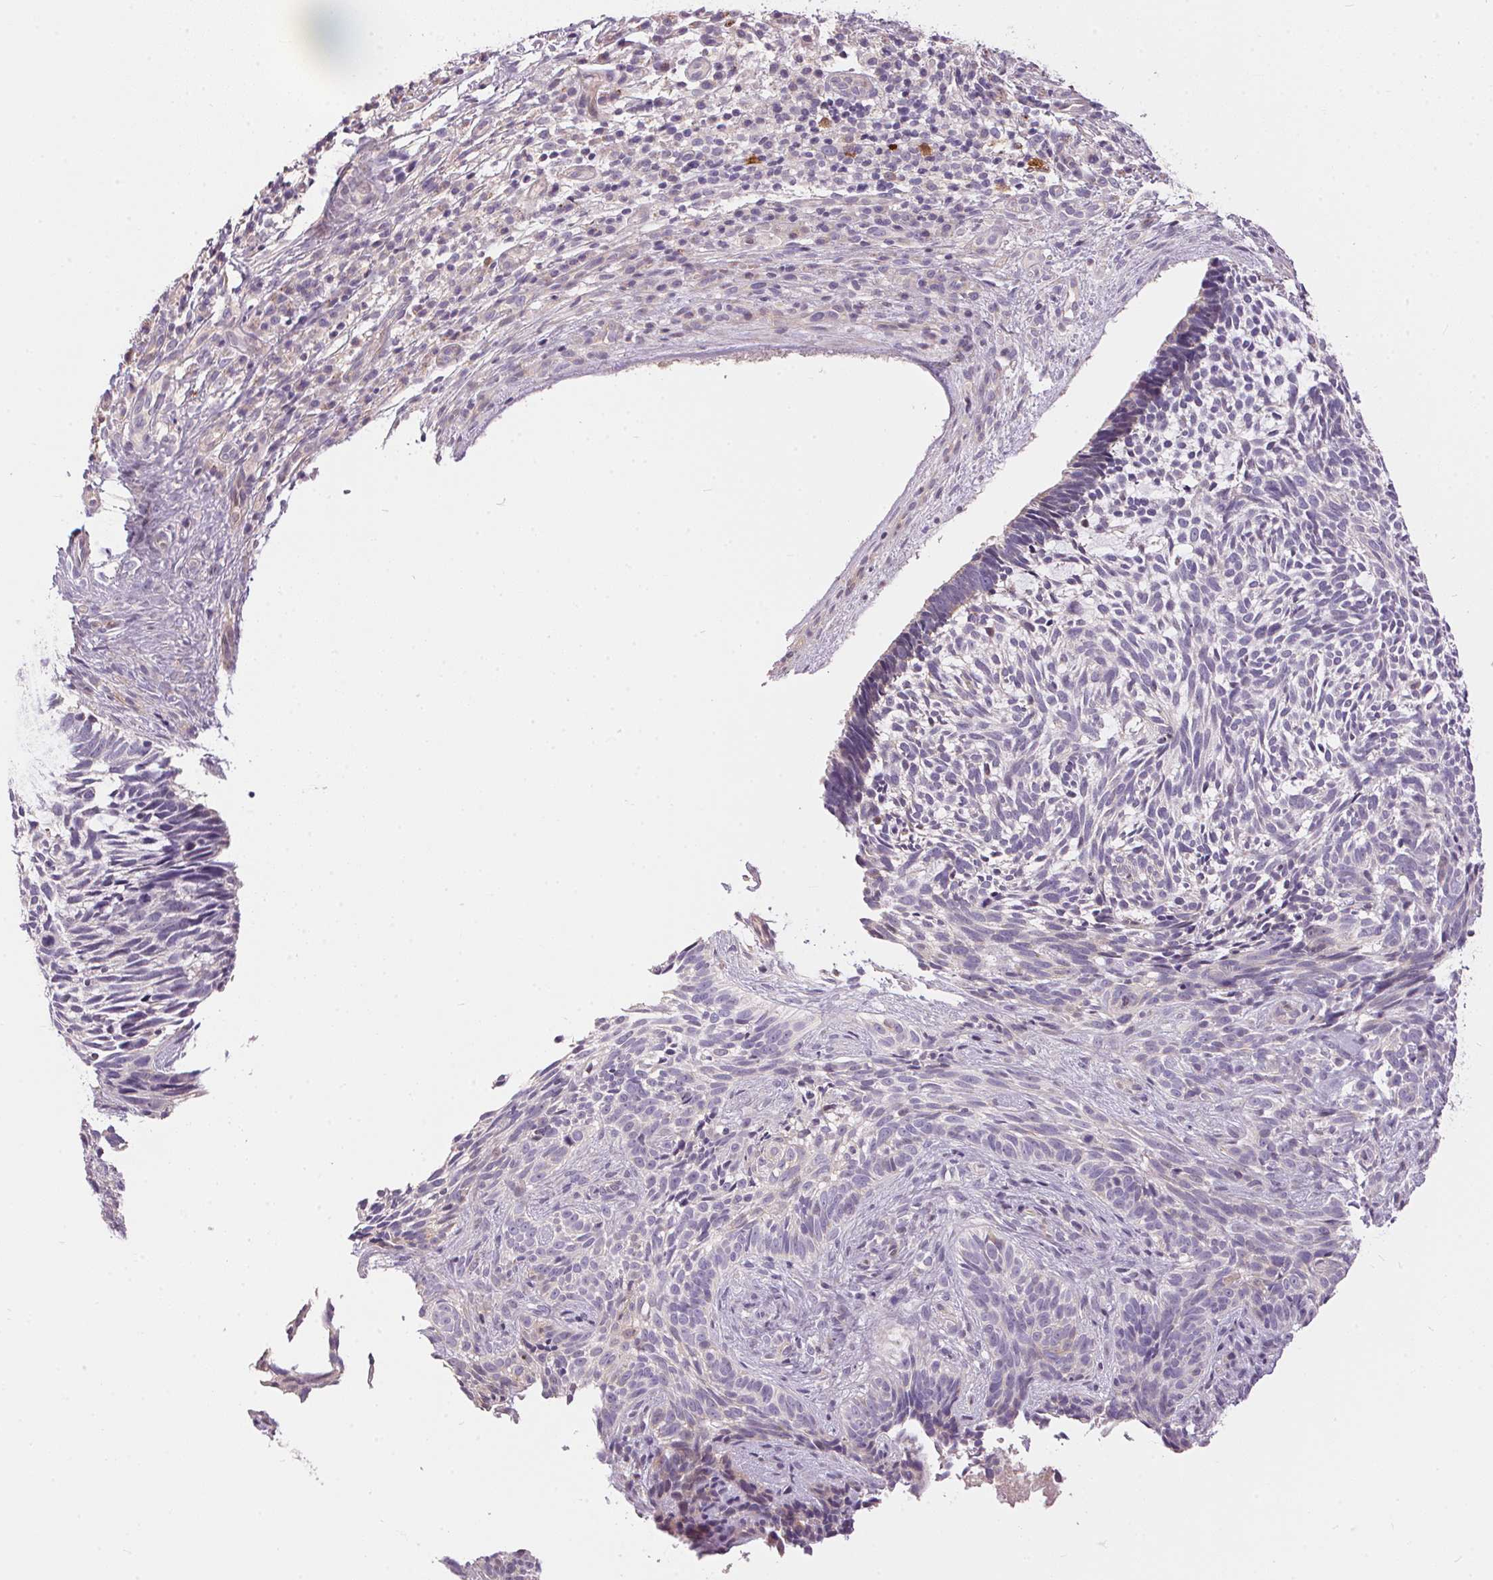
{"staining": {"intensity": "negative", "quantity": "none", "location": "none"}, "tissue": "skin cancer", "cell_type": "Tumor cells", "image_type": "cancer", "snomed": [{"axis": "morphology", "description": "Basal cell carcinoma"}, {"axis": "topography", "description": "Skin"}], "caption": "Tumor cells show no significant protein positivity in skin cancer.", "gene": "UNC13B", "patient": {"sex": "male", "age": 65}}